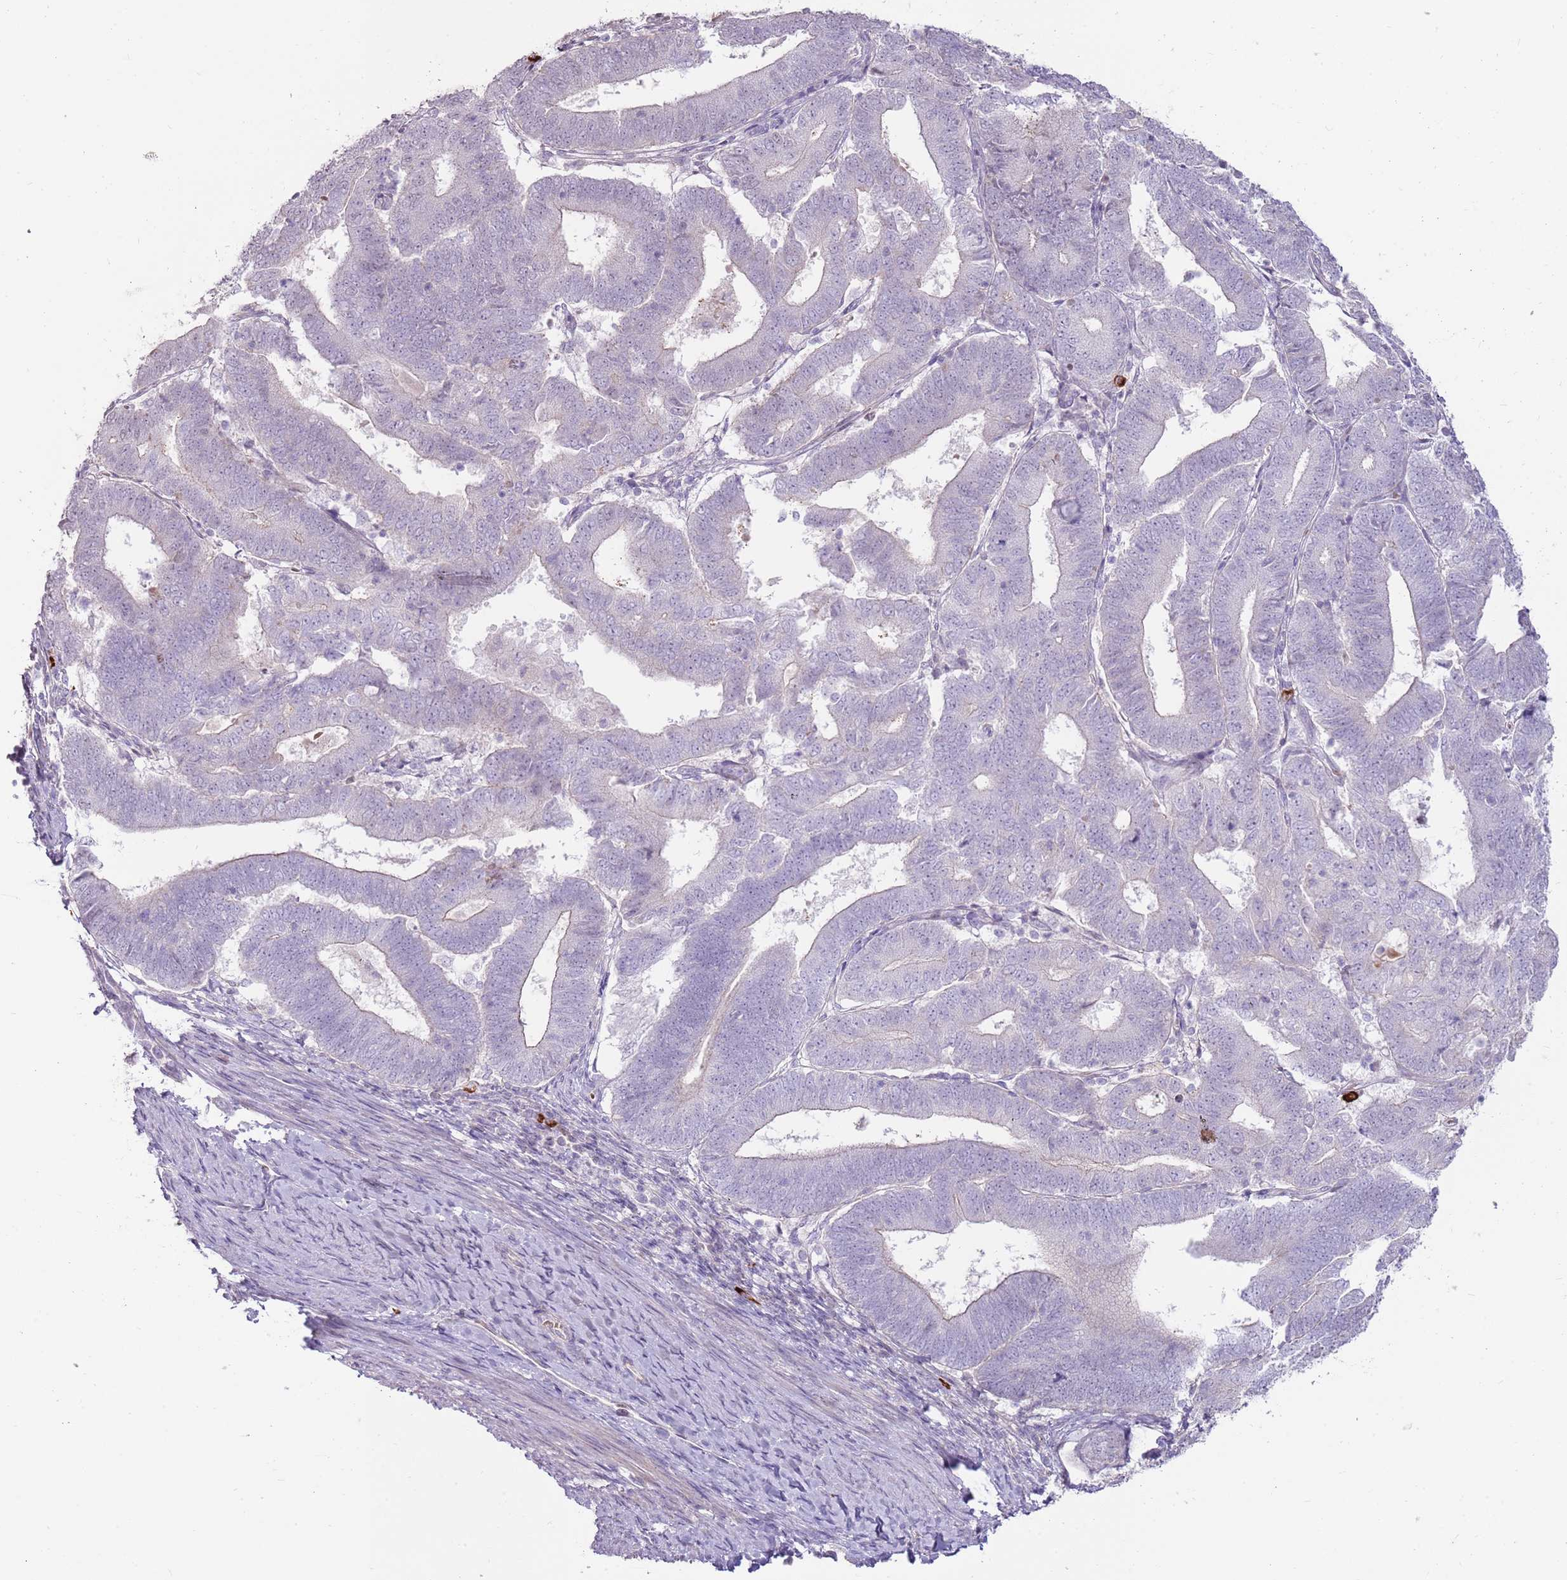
{"staining": {"intensity": "negative", "quantity": "none", "location": "none"}, "tissue": "endometrial cancer", "cell_type": "Tumor cells", "image_type": "cancer", "snomed": [{"axis": "morphology", "description": "Adenocarcinoma, NOS"}, {"axis": "topography", "description": "Endometrium"}], "caption": "Micrograph shows no protein positivity in tumor cells of endometrial cancer tissue.", "gene": "MCUB", "patient": {"sex": "female", "age": 70}}